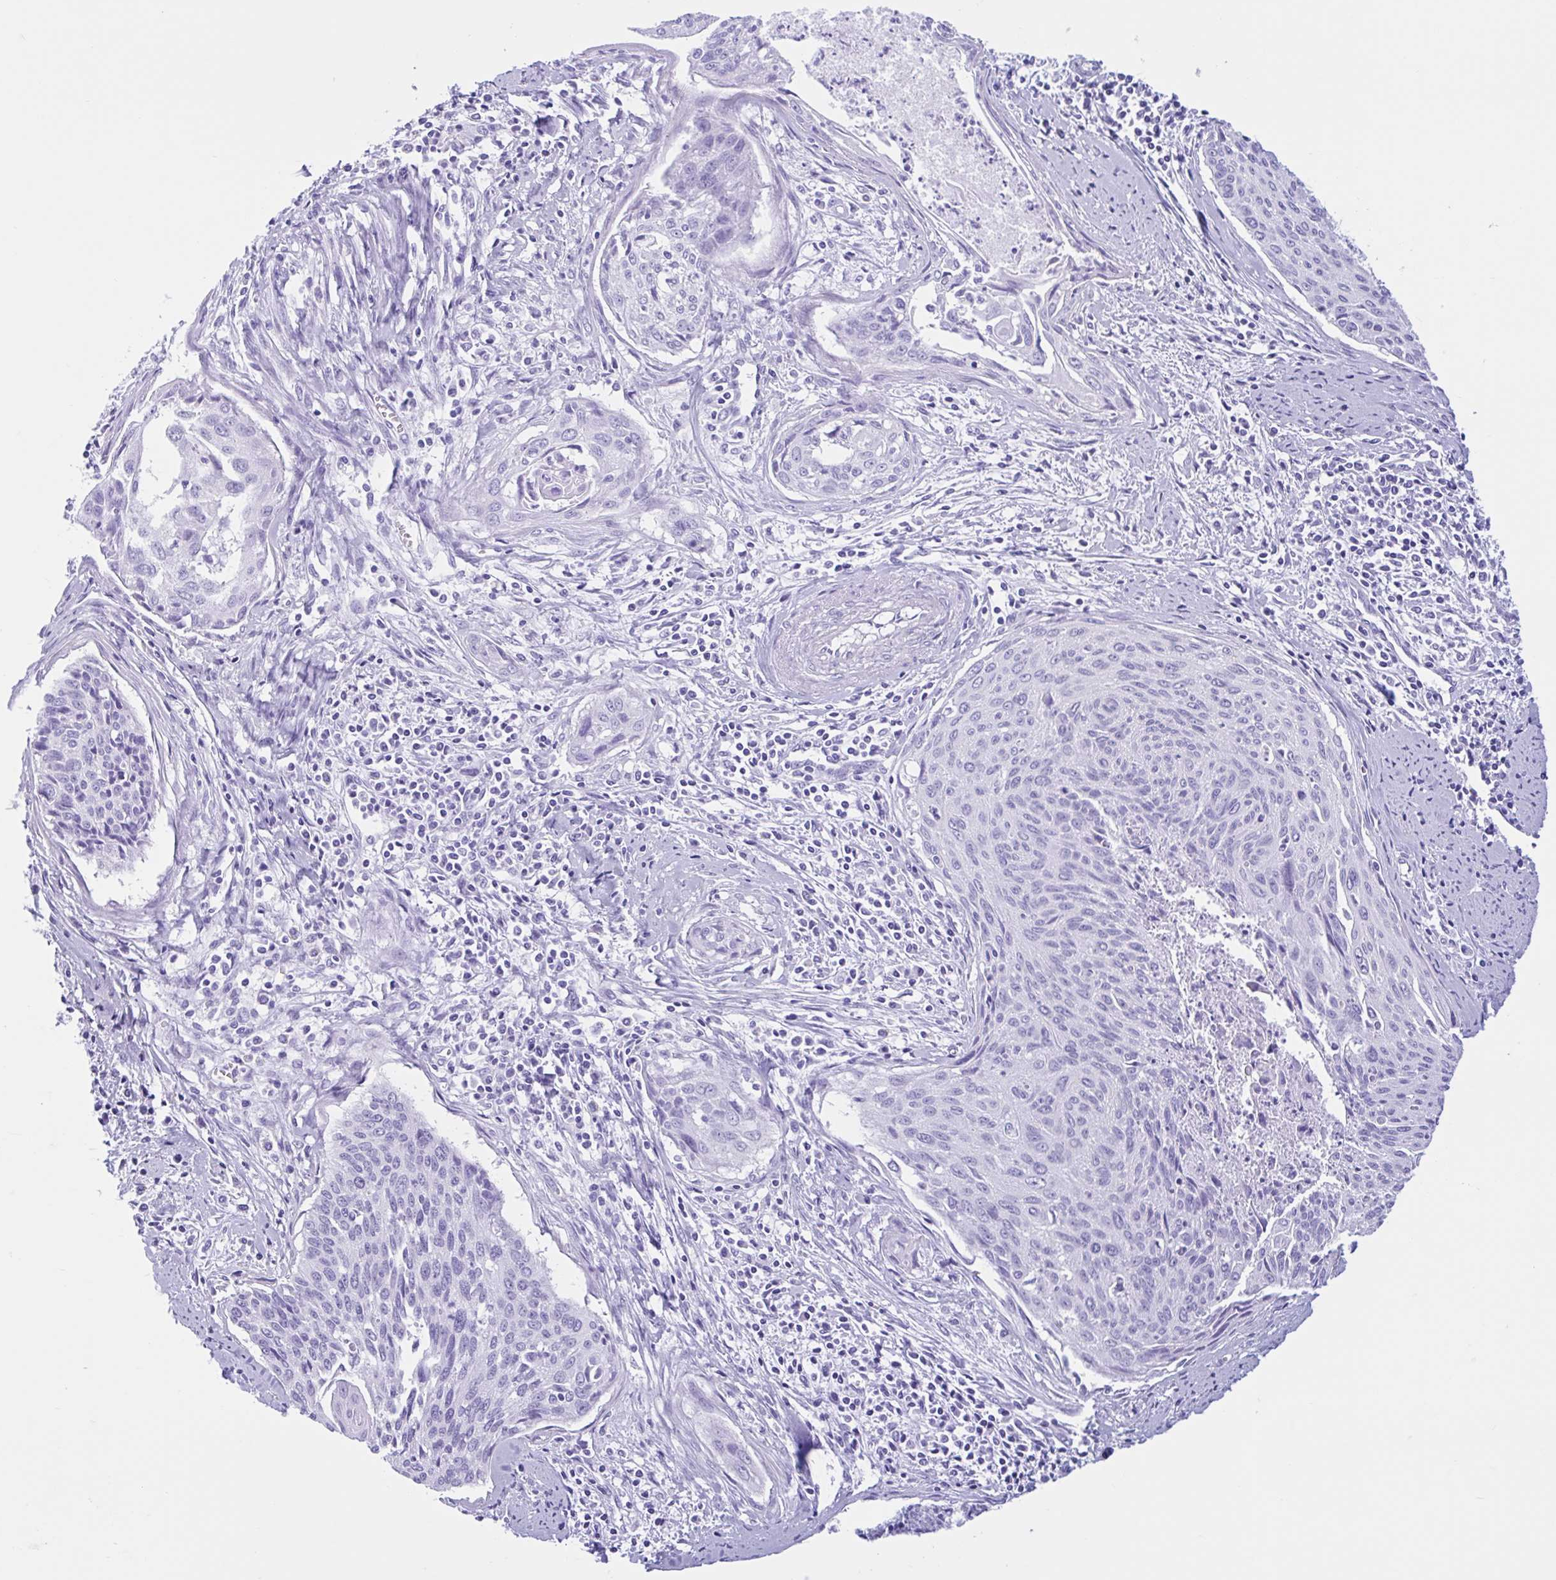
{"staining": {"intensity": "negative", "quantity": "none", "location": "none"}, "tissue": "cervical cancer", "cell_type": "Tumor cells", "image_type": "cancer", "snomed": [{"axis": "morphology", "description": "Squamous cell carcinoma, NOS"}, {"axis": "topography", "description": "Cervix"}], "caption": "Protein analysis of squamous cell carcinoma (cervical) reveals no significant staining in tumor cells. (DAB immunohistochemistry (IHC) visualized using brightfield microscopy, high magnification).", "gene": "IAPP", "patient": {"sex": "female", "age": 55}}